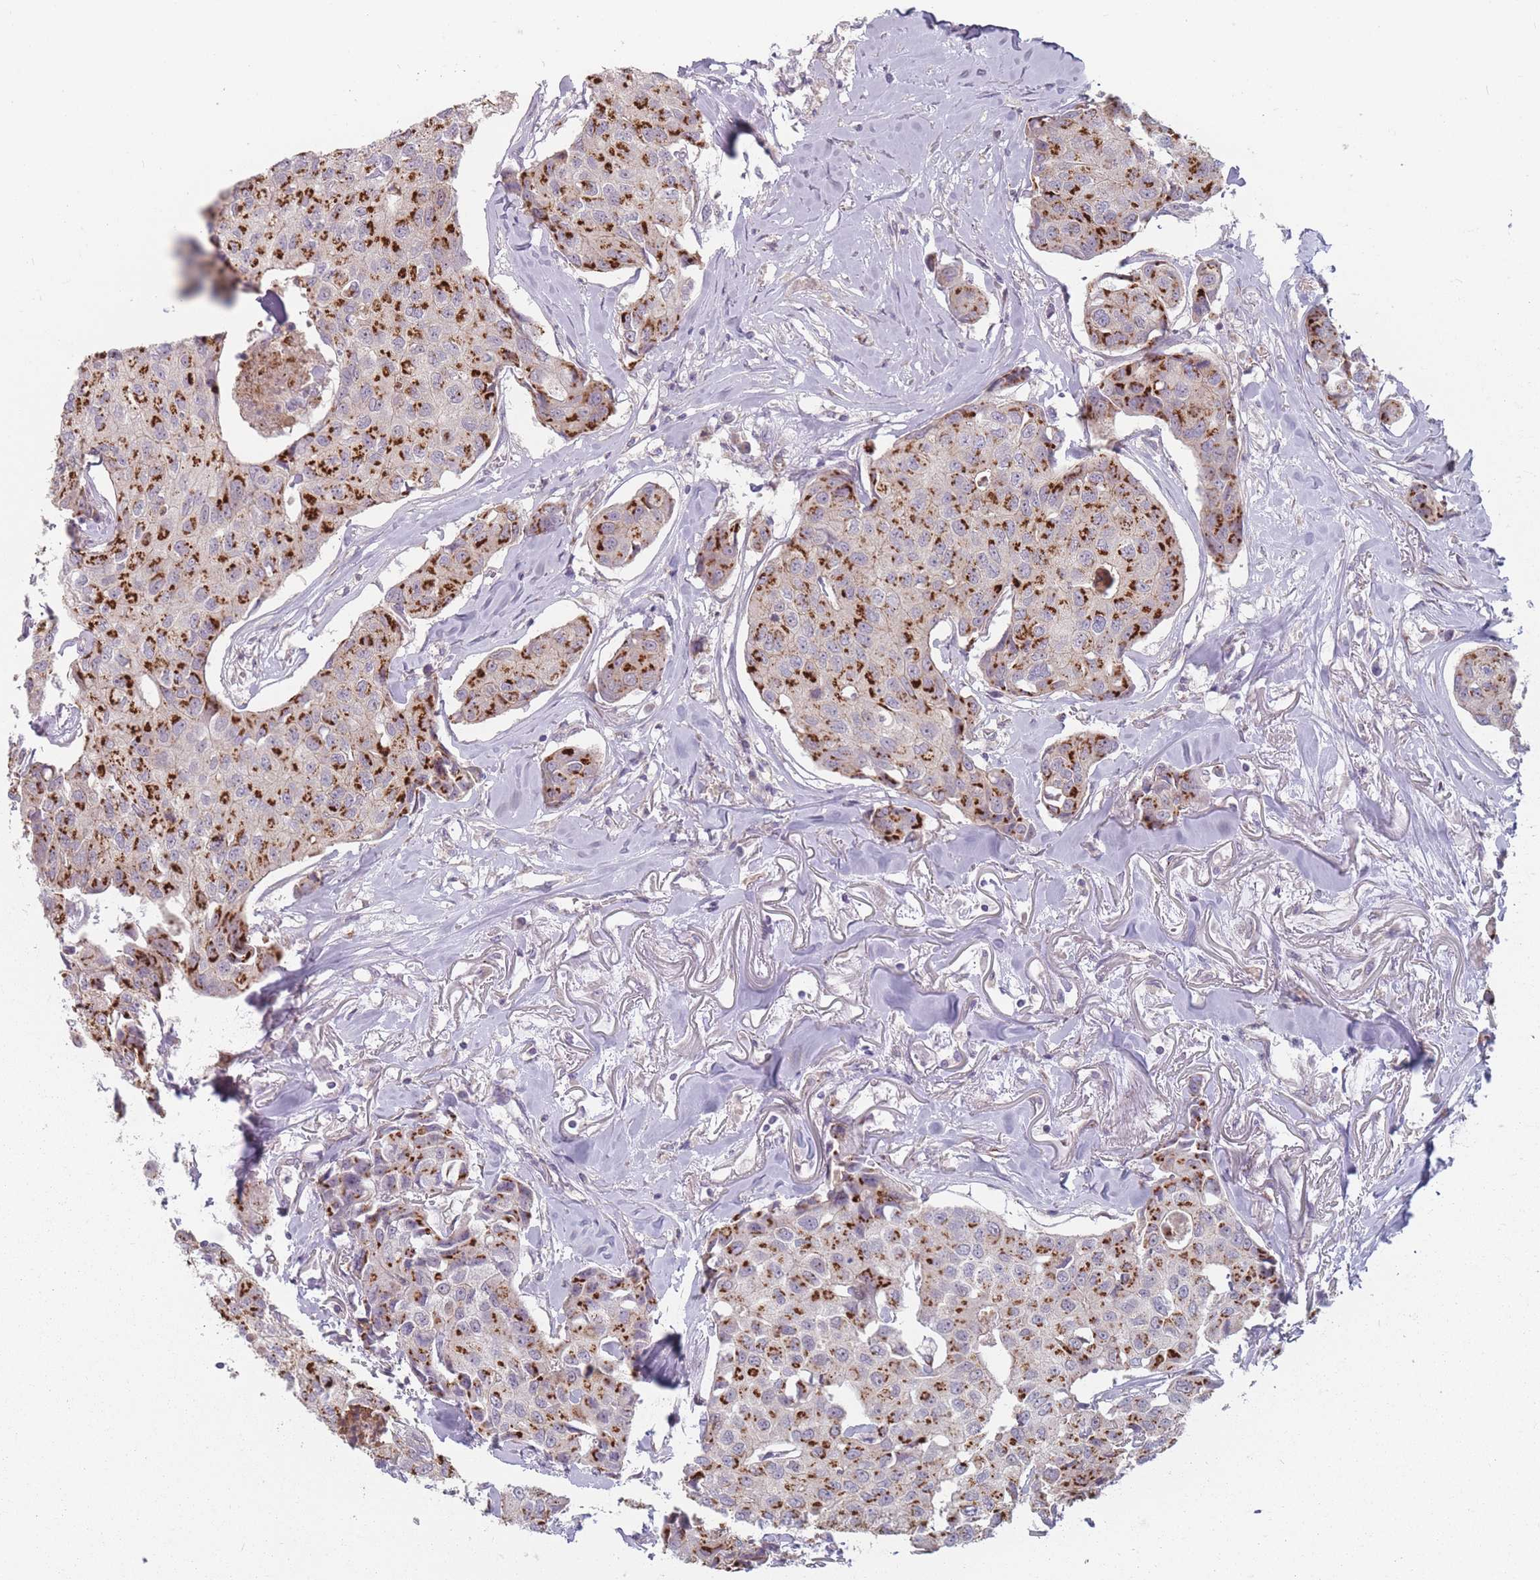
{"staining": {"intensity": "strong", "quantity": ">75%", "location": "cytoplasmic/membranous"}, "tissue": "breast cancer", "cell_type": "Tumor cells", "image_type": "cancer", "snomed": [{"axis": "morphology", "description": "Duct carcinoma"}, {"axis": "topography", "description": "Breast"}], "caption": "Immunohistochemical staining of breast invasive ductal carcinoma displays strong cytoplasmic/membranous protein positivity in about >75% of tumor cells.", "gene": "AKAIN1", "patient": {"sex": "female", "age": 80}}